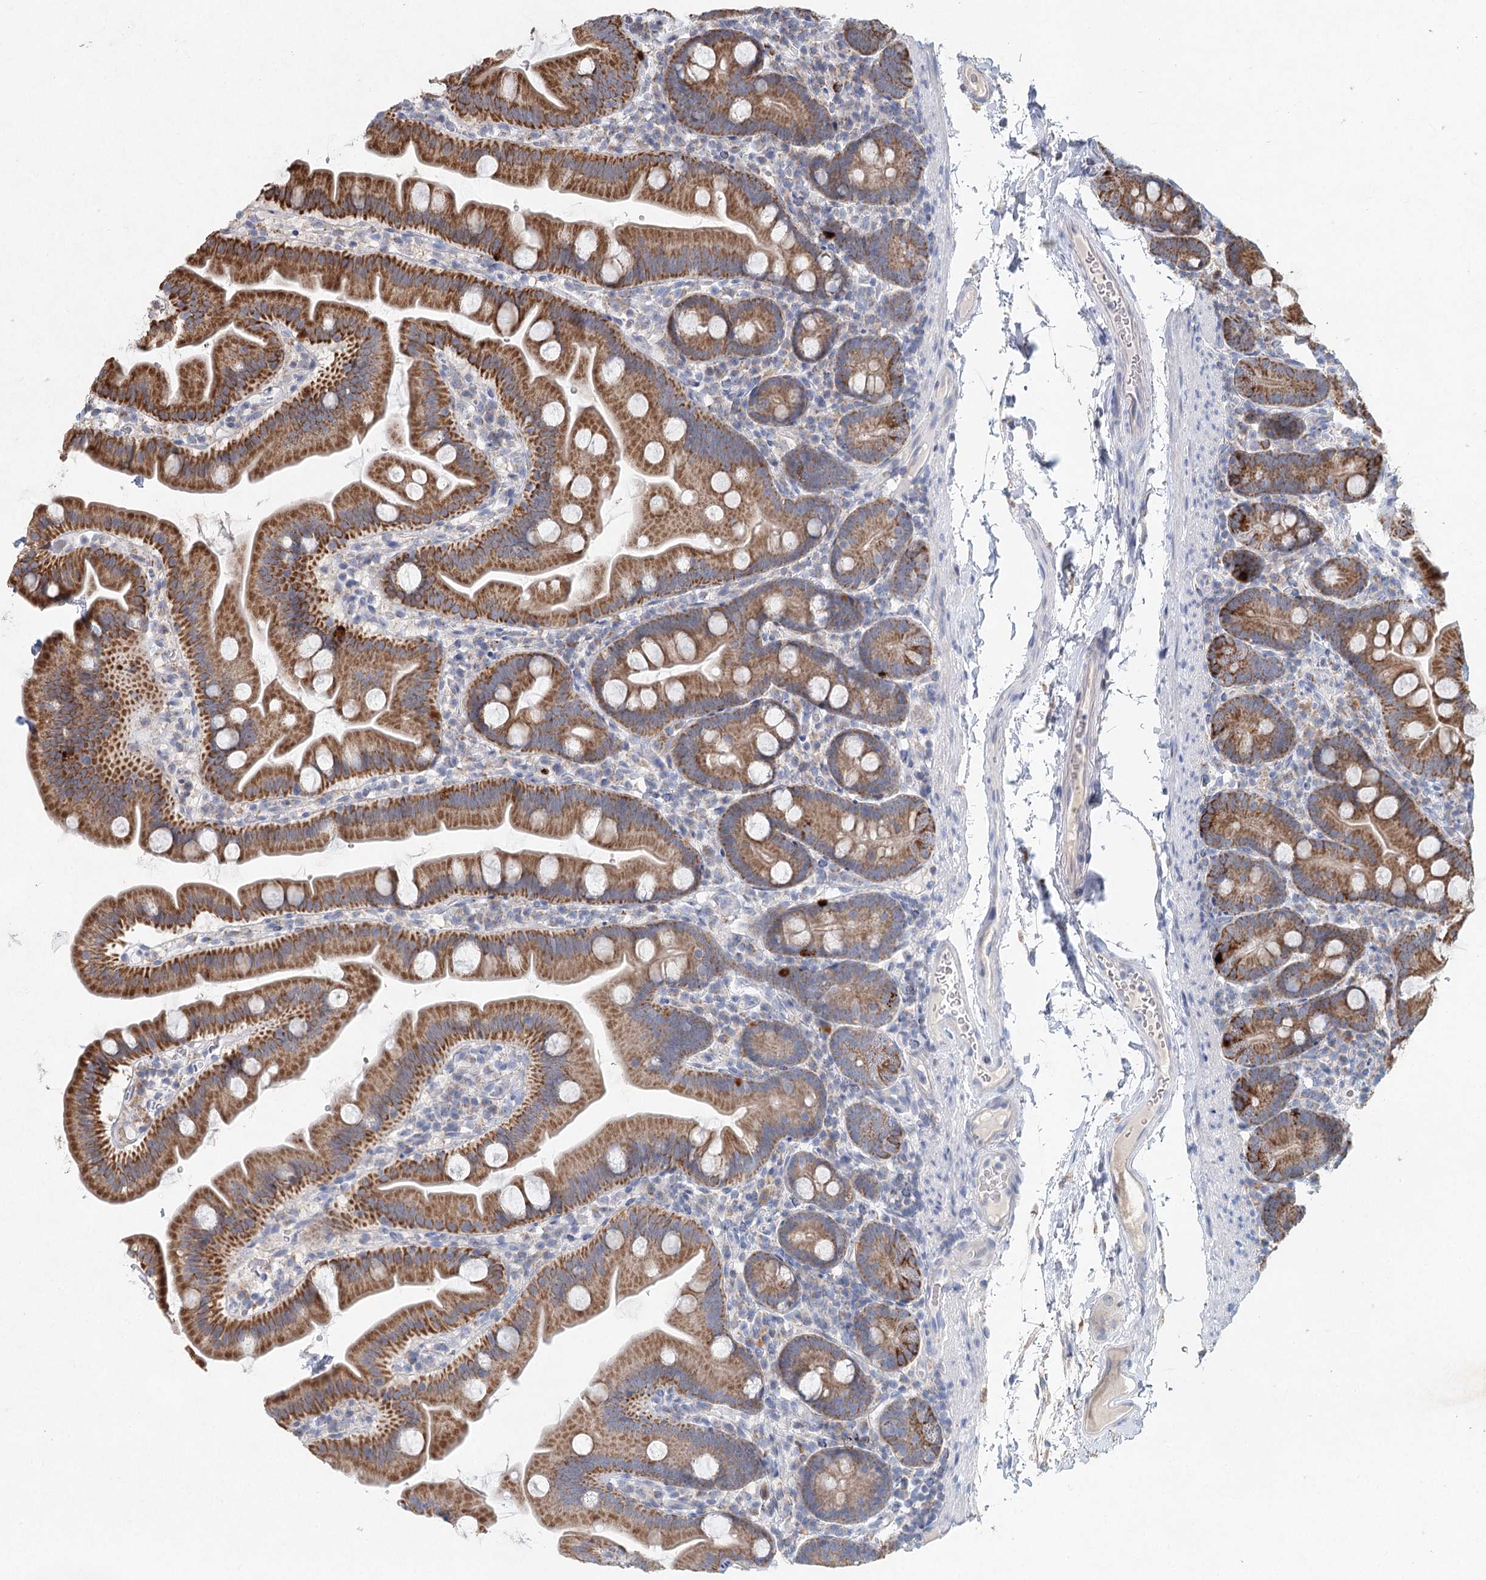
{"staining": {"intensity": "moderate", "quantity": ">75%", "location": "cytoplasmic/membranous"}, "tissue": "small intestine", "cell_type": "Glandular cells", "image_type": "normal", "snomed": [{"axis": "morphology", "description": "Normal tissue, NOS"}, {"axis": "topography", "description": "Small intestine"}], "caption": "Small intestine stained for a protein (brown) reveals moderate cytoplasmic/membranous positive positivity in approximately >75% of glandular cells.", "gene": "XPO6", "patient": {"sex": "female", "age": 68}}